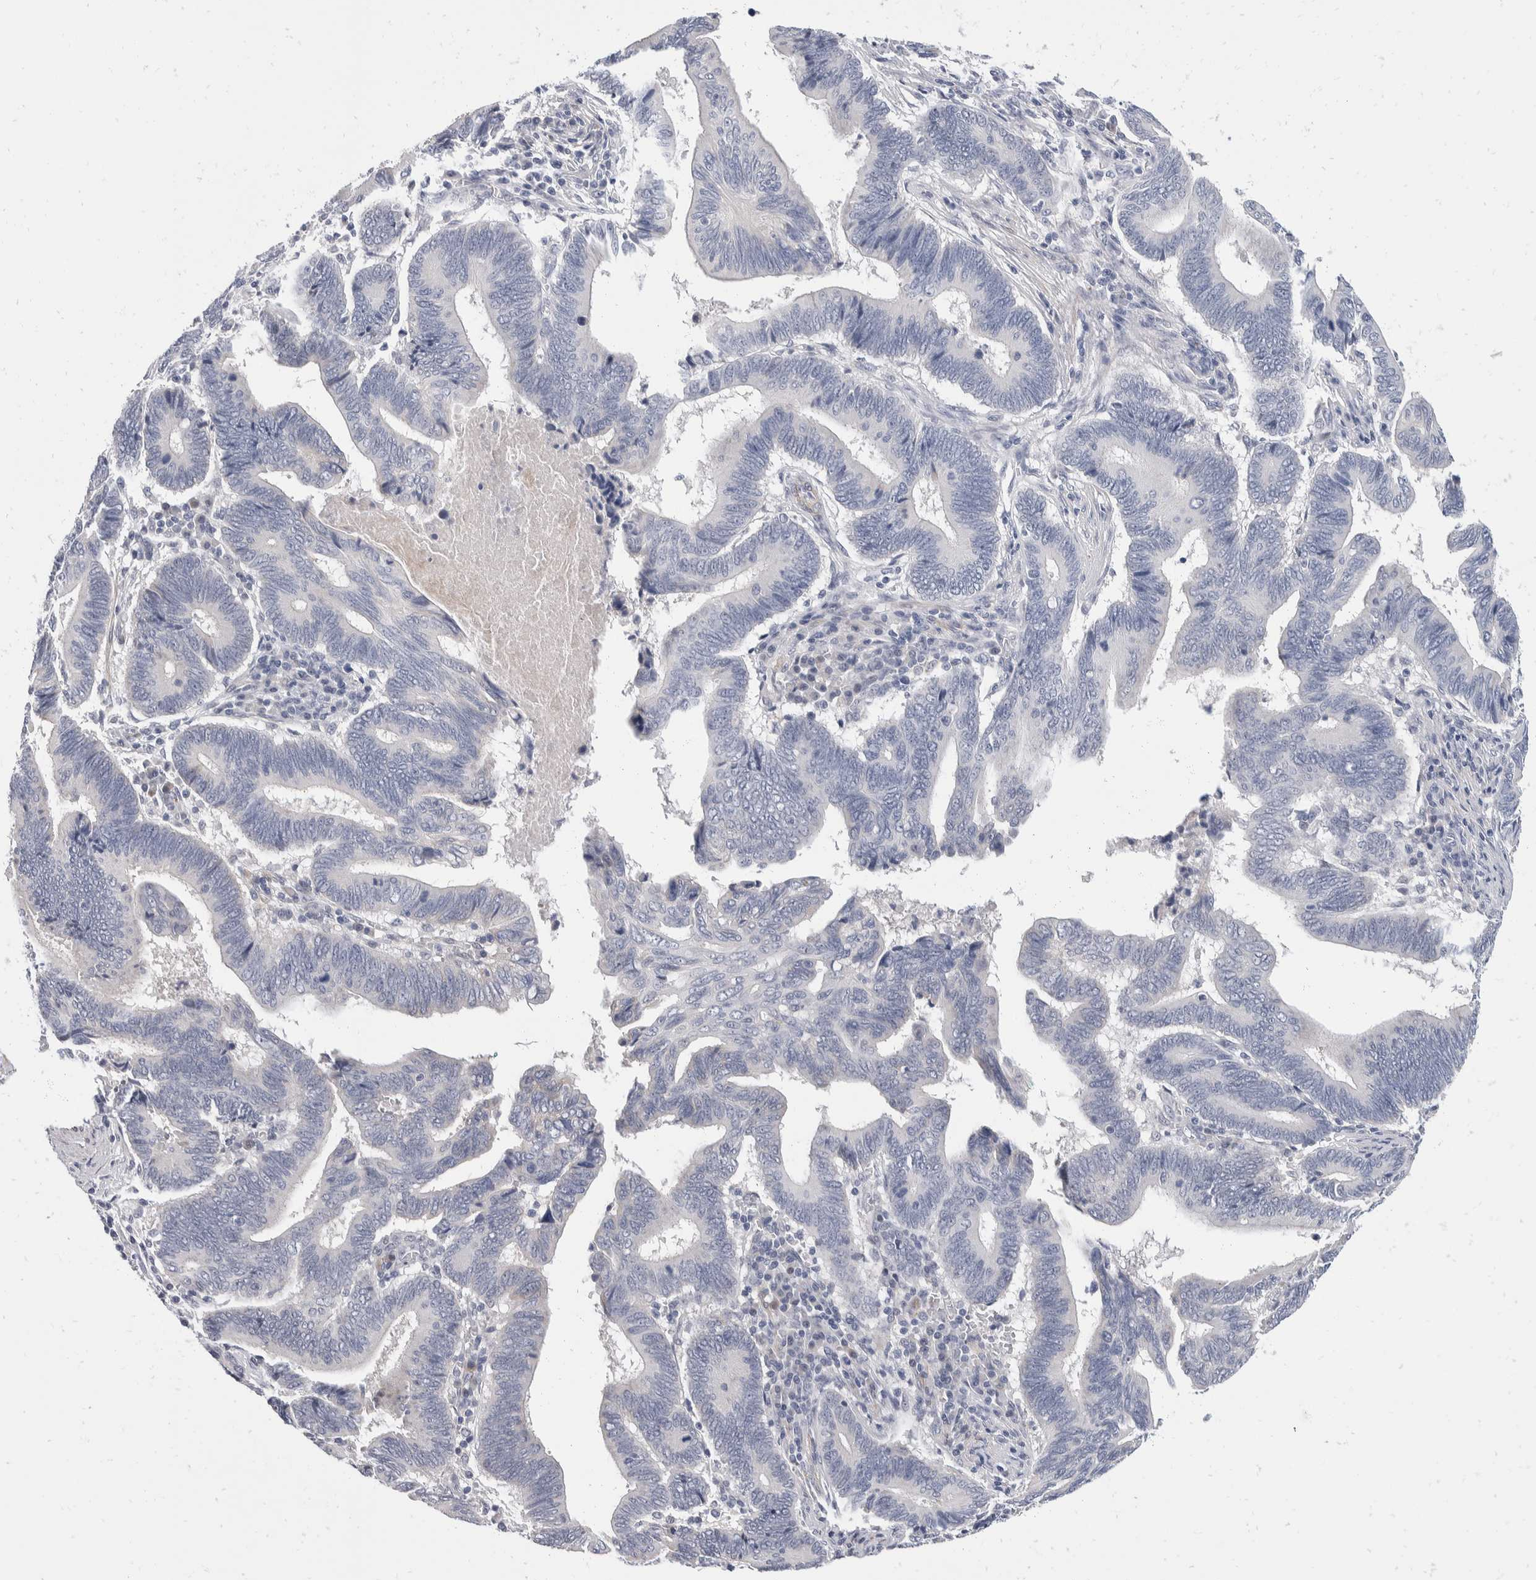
{"staining": {"intensity": "negative", "quantity": "none", "location": "none"}, "tissue": "pancreatic cancer", "cell_type": "Tumor cells", "image_type": "cancer", "snomed": [{"axis": "morphology", "description": "Adenocarcinoma, NOS"}, {"axis": "topography", "description": "Pancreas"}], "caption": "Tumor cells are negative for brown protein staining in pancreatic cancer.", "gene": "CATSPERD", "patient": {"sex": "female", "age": 70}}